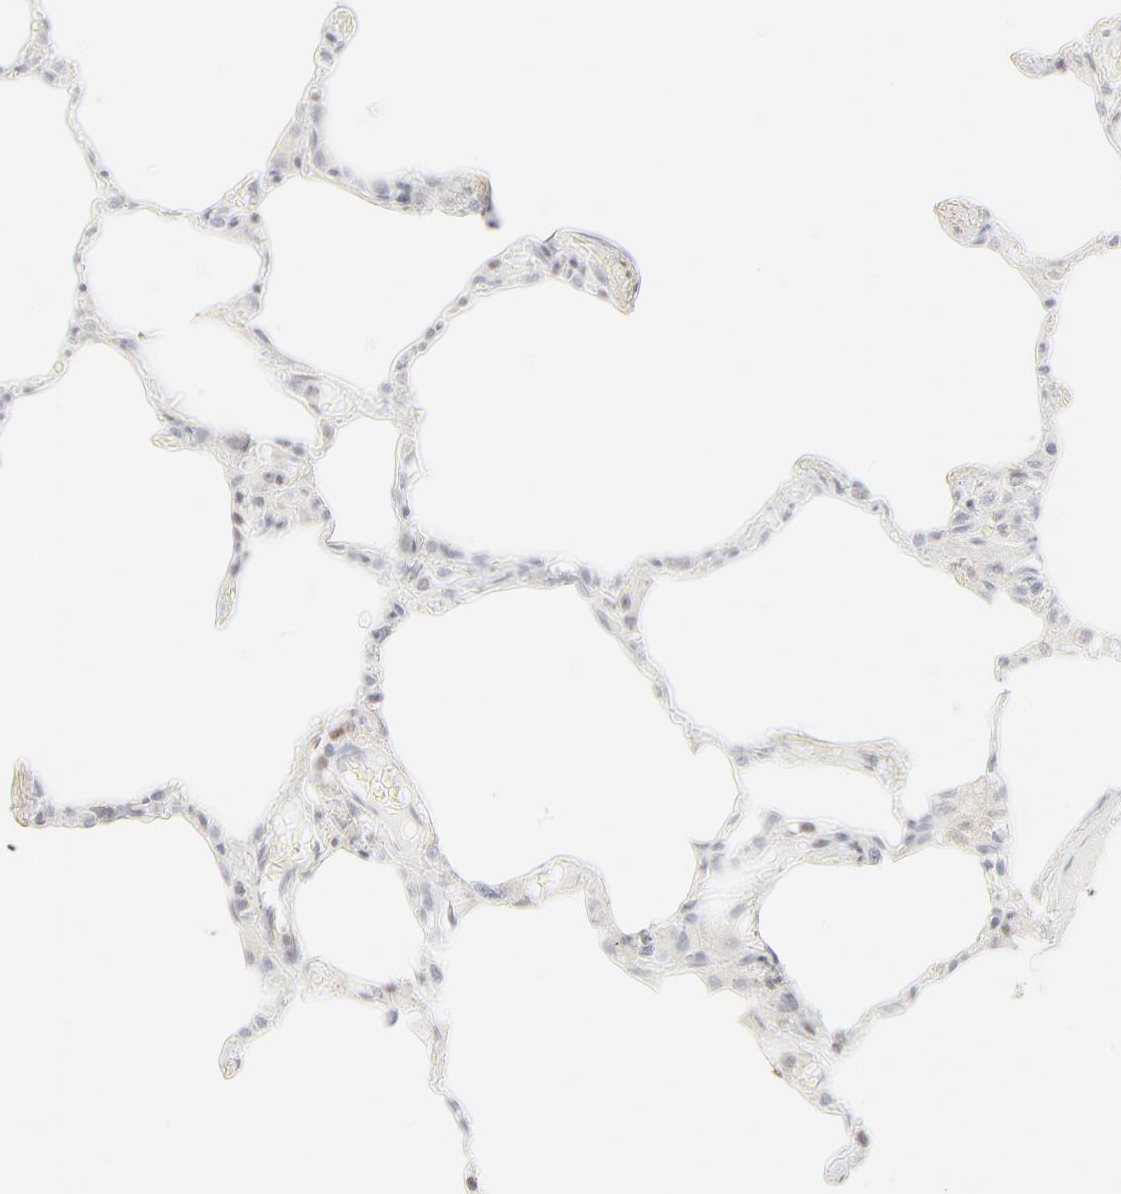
{"staining": {"intensity": "weak", "quantity": "25%-75%", "location": "nuclear"}, "tissue": "lung", "cell_type": "Alveolar cells", "image_type": "normal", "snomed": [{"axis": "morphology", "description": "Normal tissue, NOS"}, {"axis": "topography", "description": "Lung"}], "caption": "Immunohistochemical staining of normal lung reveals weak nuclear protein staining in approximately 25%-75% of alveolar cells.", "gene": "PRKCB", "patient": {"sex": "female", "age": 49}}